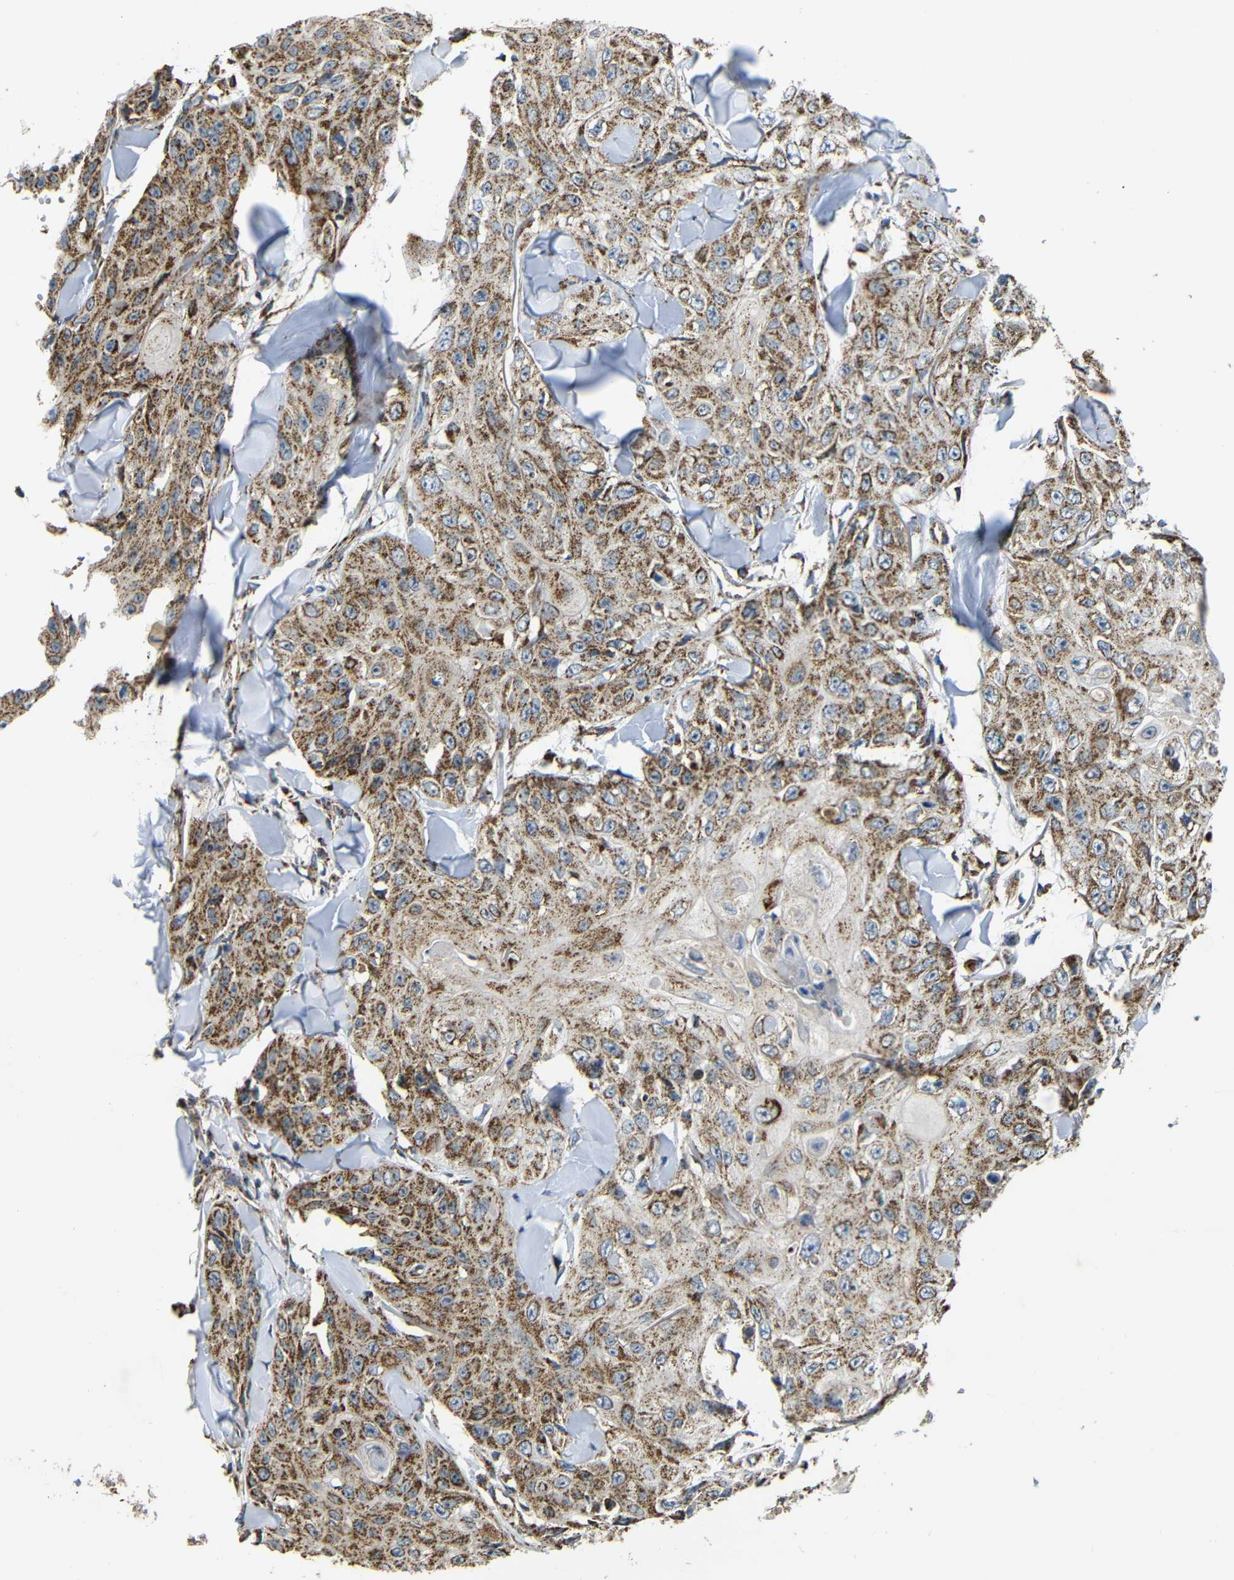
{"staining": {"intensity": "moderate", "quantity": ">75%", "location": "cytoplasmic/membranous"}, "tissue": "skin cancer", "cell_type": "Tumor cells", "image_type": "cancer", "snomed": [{"axis": "morphology", "description": "Squamous cell carcinoma, NOS"}, {"axis": "topography", "description": "Skin"}], "caption": "A high-resolution image shows immunohistochemistry staining of skin cancer, which reveals moderate cytoplasmic/membranous staining in about >75% of tumor cells. (DAB IHC with brightfield microscopy, high magnification).", "gene": "NR3C2", "patient": {"sex": "male", "age": 86}}